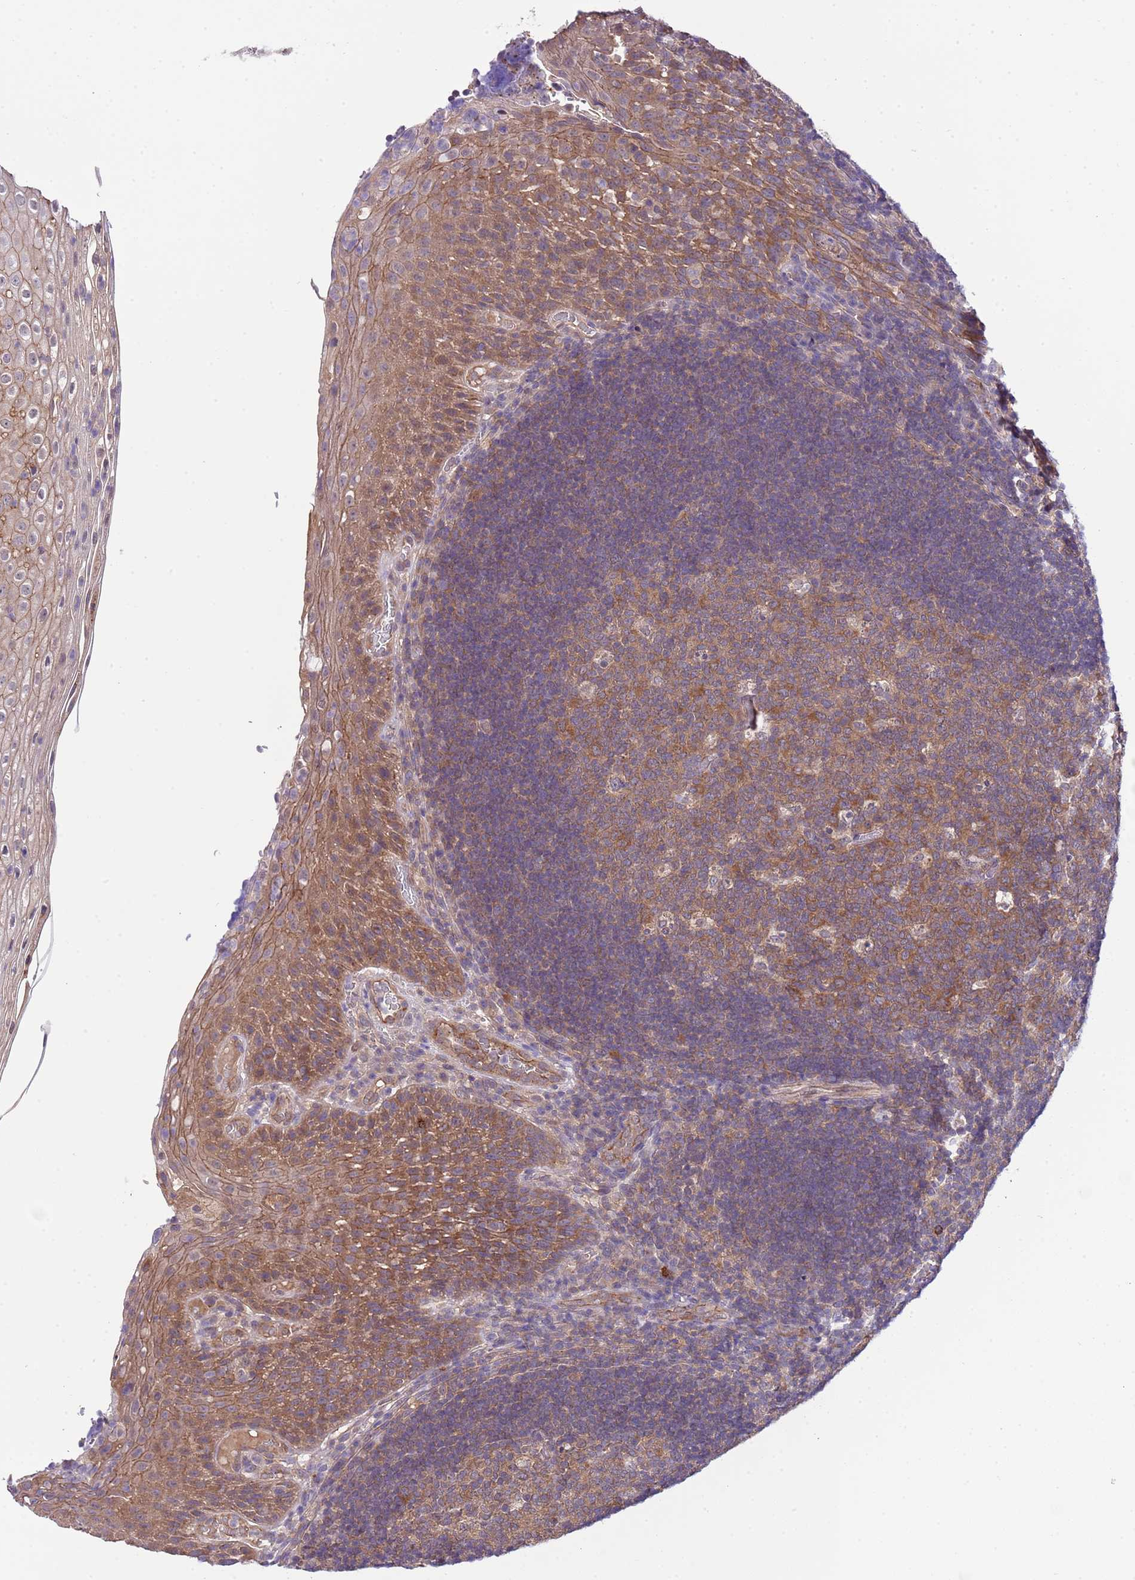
{"staining": {"intensity": "moderate", "quantity": "25%-75%", "location": "cytoplasmic/membranous"}, "tissue": "tonsil", "cell_type": "Germinal center cells", "image_type": "normal", "snomed": [{"axis": "morphology", "description": "Normal tissue, NOS"}, {"axis": "topography", "description": "Tonsil"}], "caption": "Moderate cytoplasmic/membranous protein staining is present in about 25%-75% of germinal center cells in tonsil. (brown staining indicates protein expression, while blue staining denotes nuclei).", "gene": "DONSON", "patient": {"sex": "male", "age": 17}}